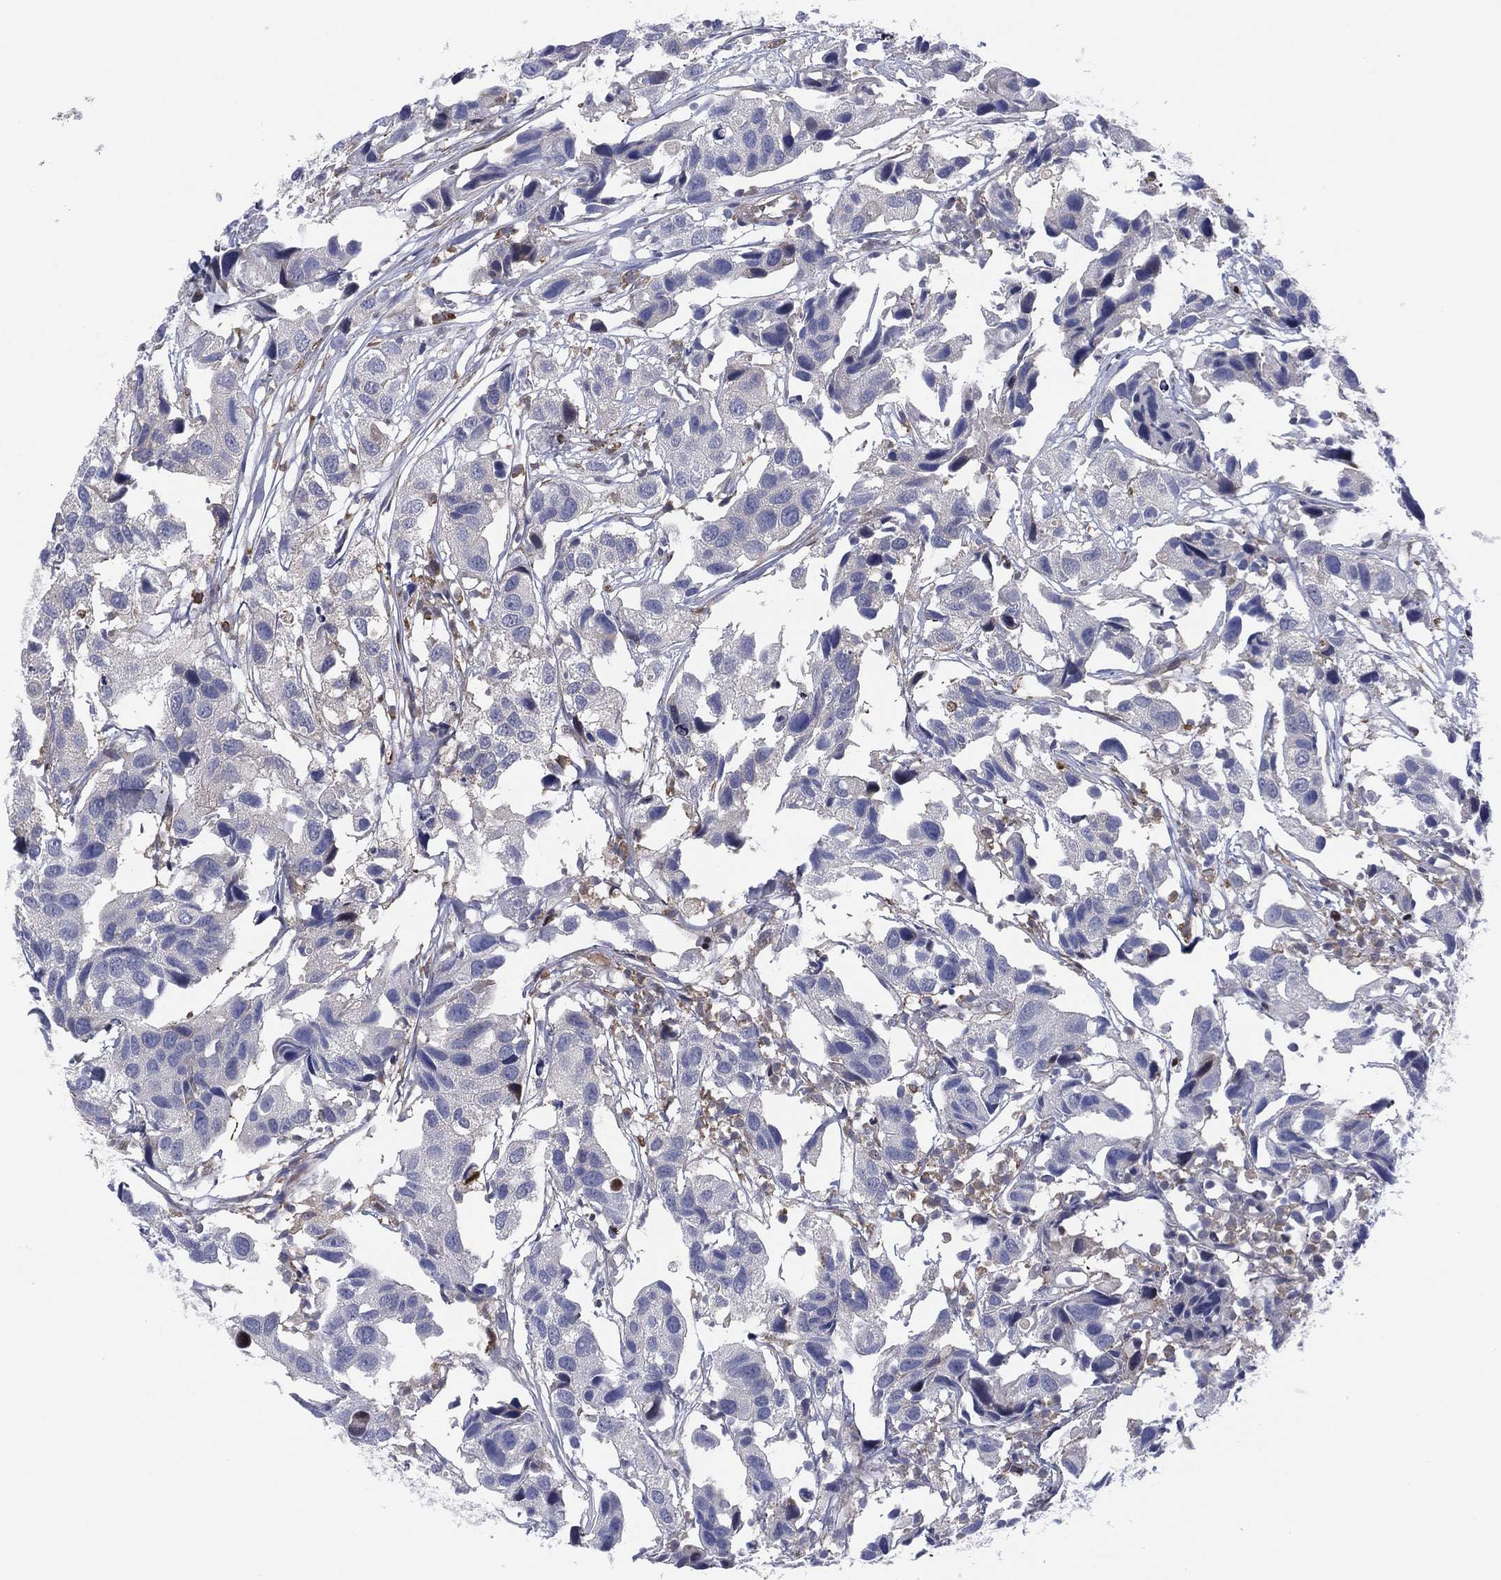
{"staining": {"intensity": "negative", "quantity": "none", "location": "none"}, "tissue": "urothelial cancer", "cell_type": "Tumor cells", "image_type": "cancer", "snomed": [{"axis": "morphology", "description": "Urothelial carcinoma, High grade"}, {"axis": "topography", "description": "Urinary bladder"}], "caption": "High power microscopy micrograph of an IHC image of high-grade urothelial carcinoma, revealing no significant expression in tumor cells.", "gene": "SLC4A4", "patient": {"sex": "male", "age": 79}}